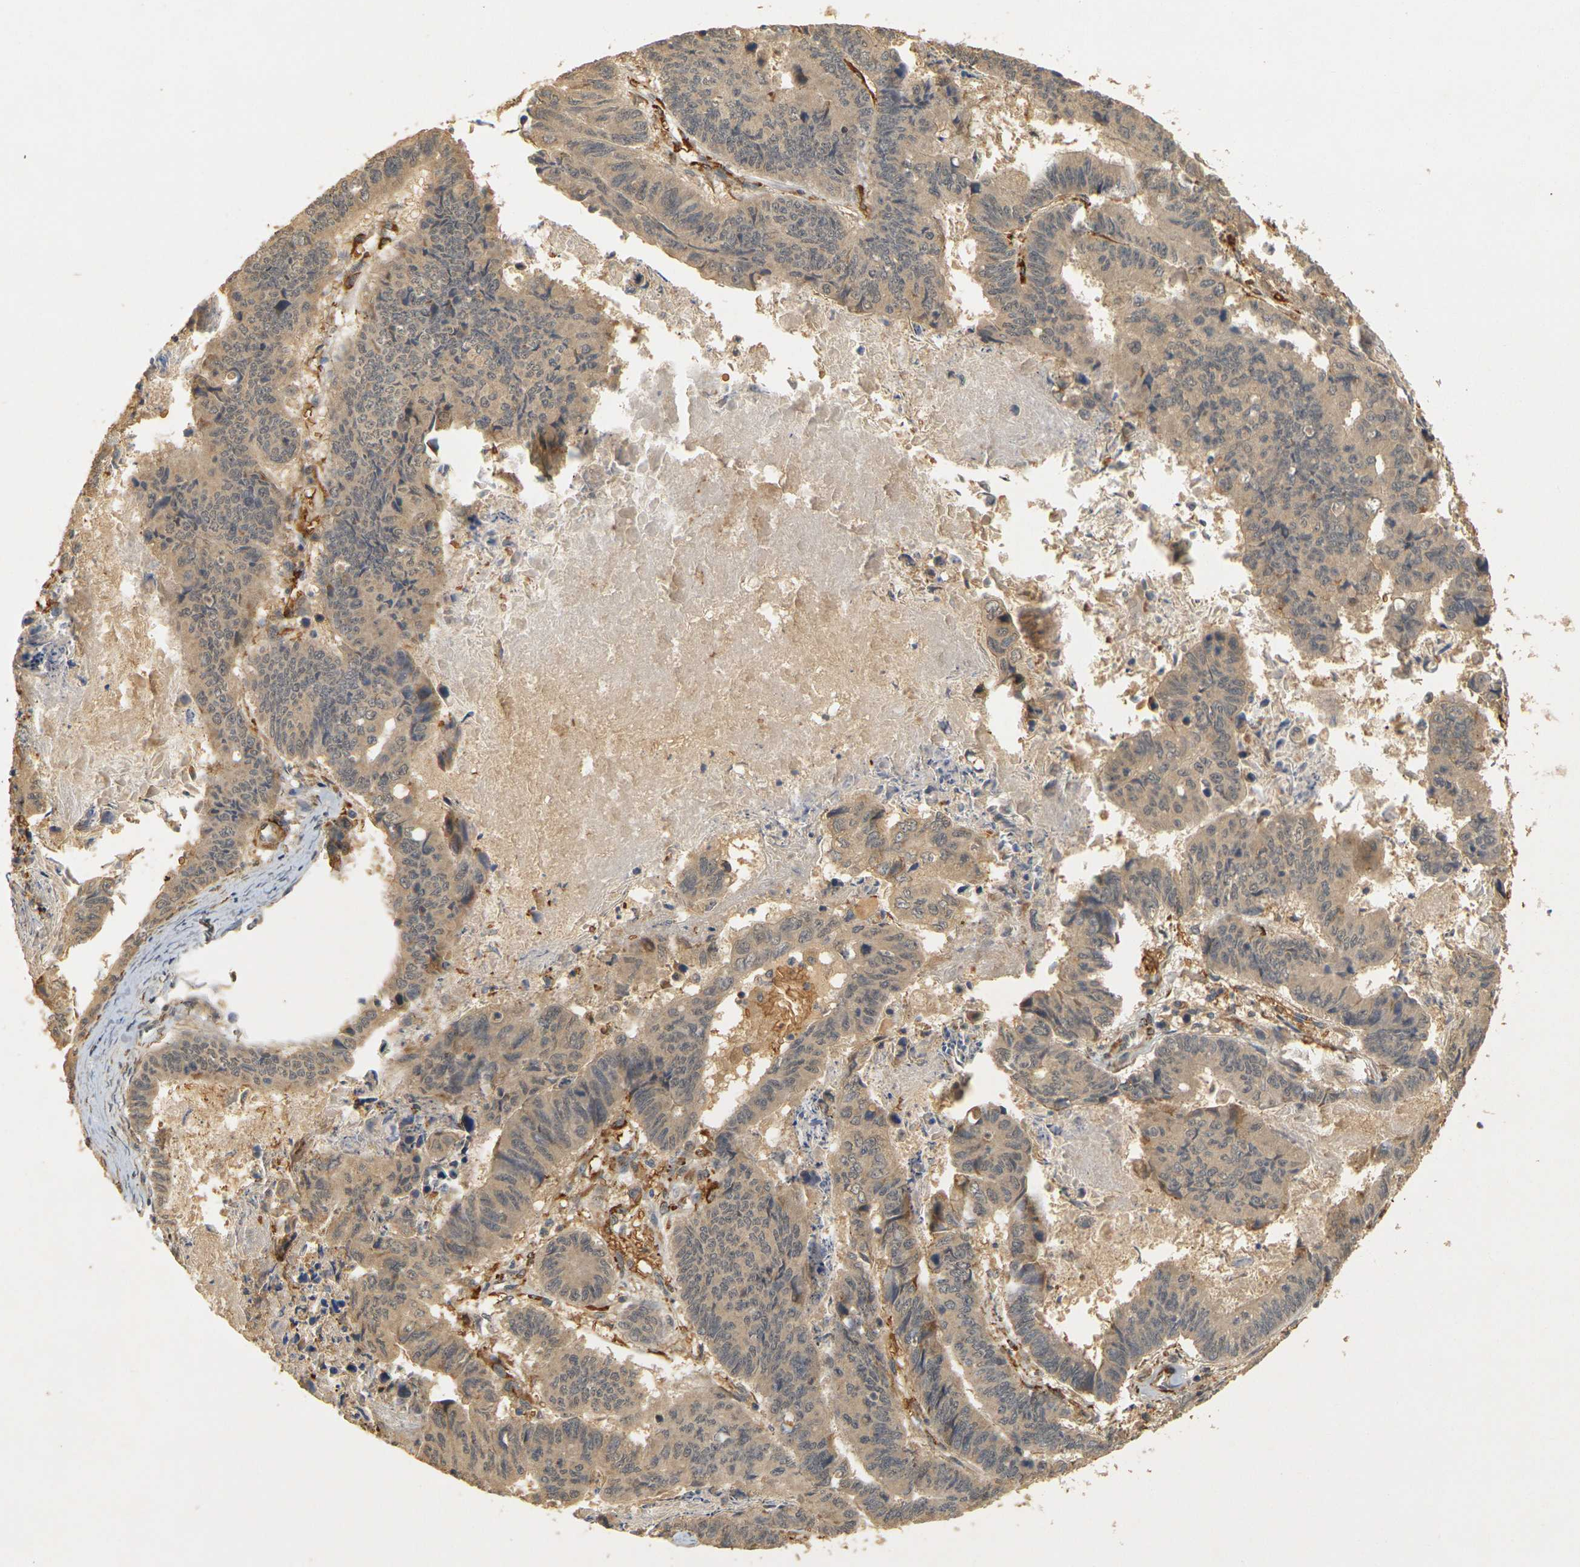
{"staining": {"intensity": "weak", "quantity": ">75%", "location": "cytoplasmic/membranous"}, "tissue": "stomach cancer", "cell_type": "Tumor cells", "image_type": "cancer", "snomed": [{"axis": "morphology", "description": "Adenocarcinoma, NOS"}, {"axis": "topography", "description": "Stomach, lower"}], "caption": "Protein staining of stomach cancer (adenocarcinoma) tissue displays weak cytoplasmic/membranous positivity in approximately >75% of tumor cells. The staining is performed using DAB brown chromogen to label protein expression. The nuclei are counter-stained blue using hematoxylin.", "gene": "MEGF9", "patient": {"sex": "male", "age": 77}}